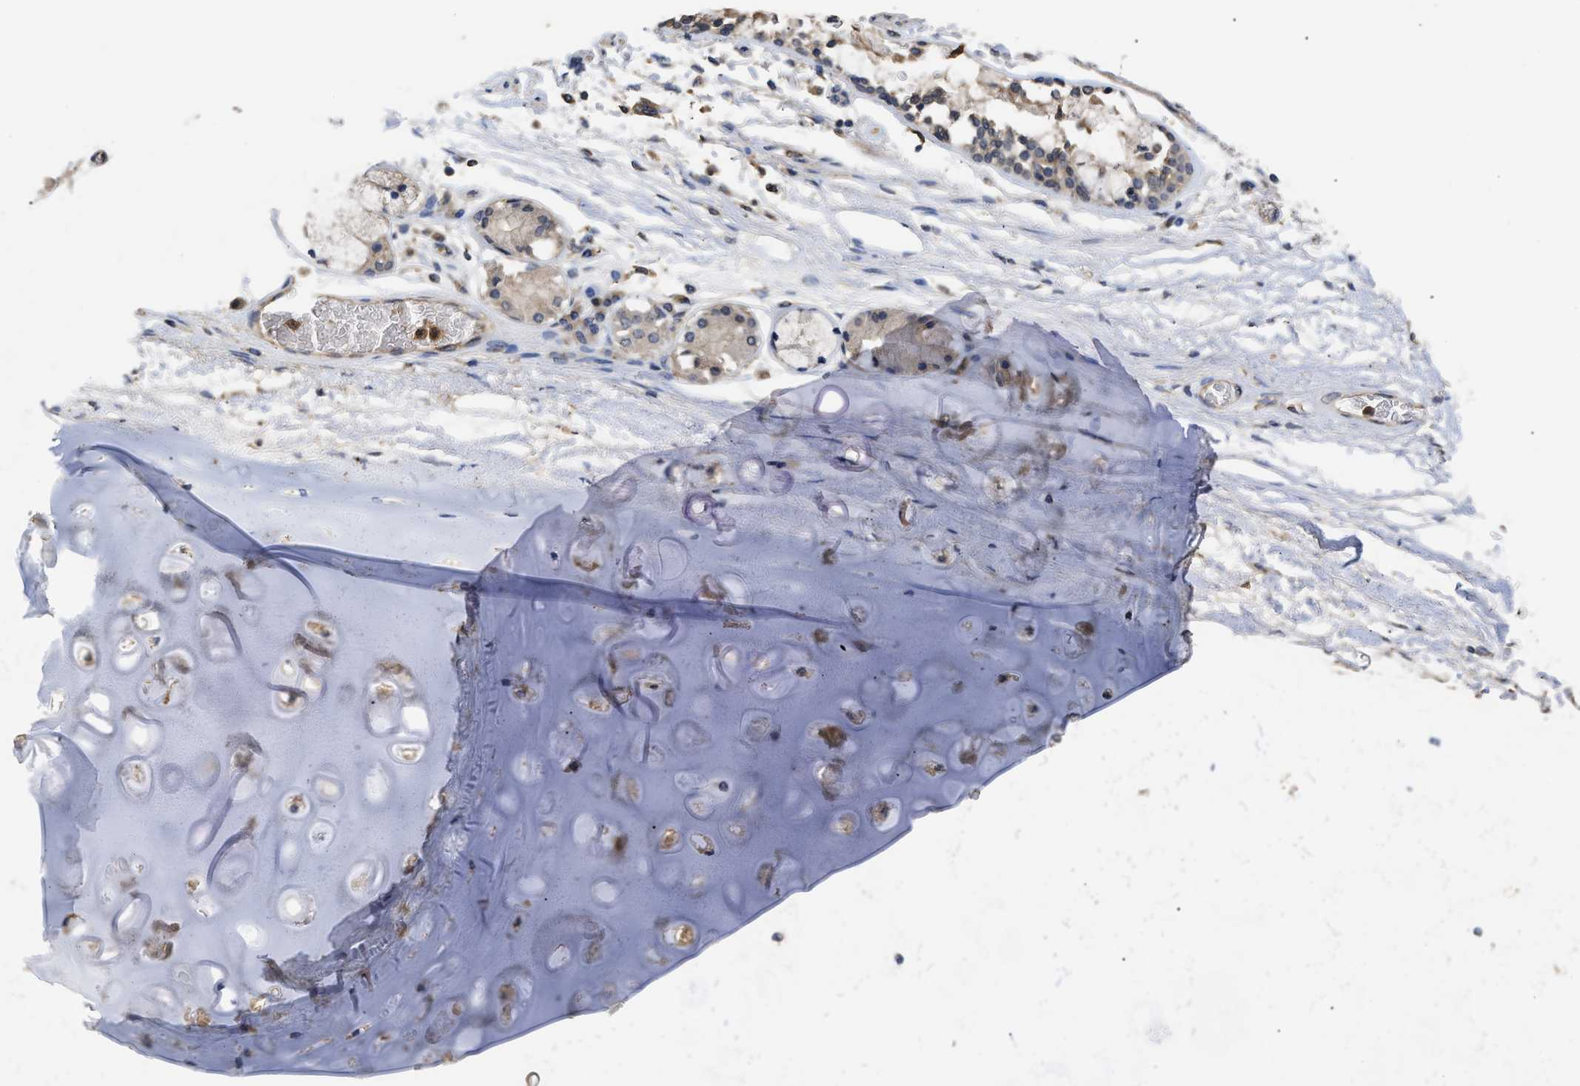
{"staining": {"intensity": "moderate", "quantity": ">75%", "location": "cytoplasmic/membranous"}, "tissue": "adipose tissue", "cell_type": "Adipocytes", "image_type": "normal", "snomed": [{"axis": "morphology", "description": "Normal tissue, NOS"}, {"axis": "topography", "description": "Cartilage tissue"}, {"axis": "topography", "description": "Lung"}], "caption": "Benign adipose tissue exhibits moderate cytoplasmic/membranous staining in approximately >75% of adipocytes.", "gene": "RNF216", "patient": {"sex": "female", "age": 77}}